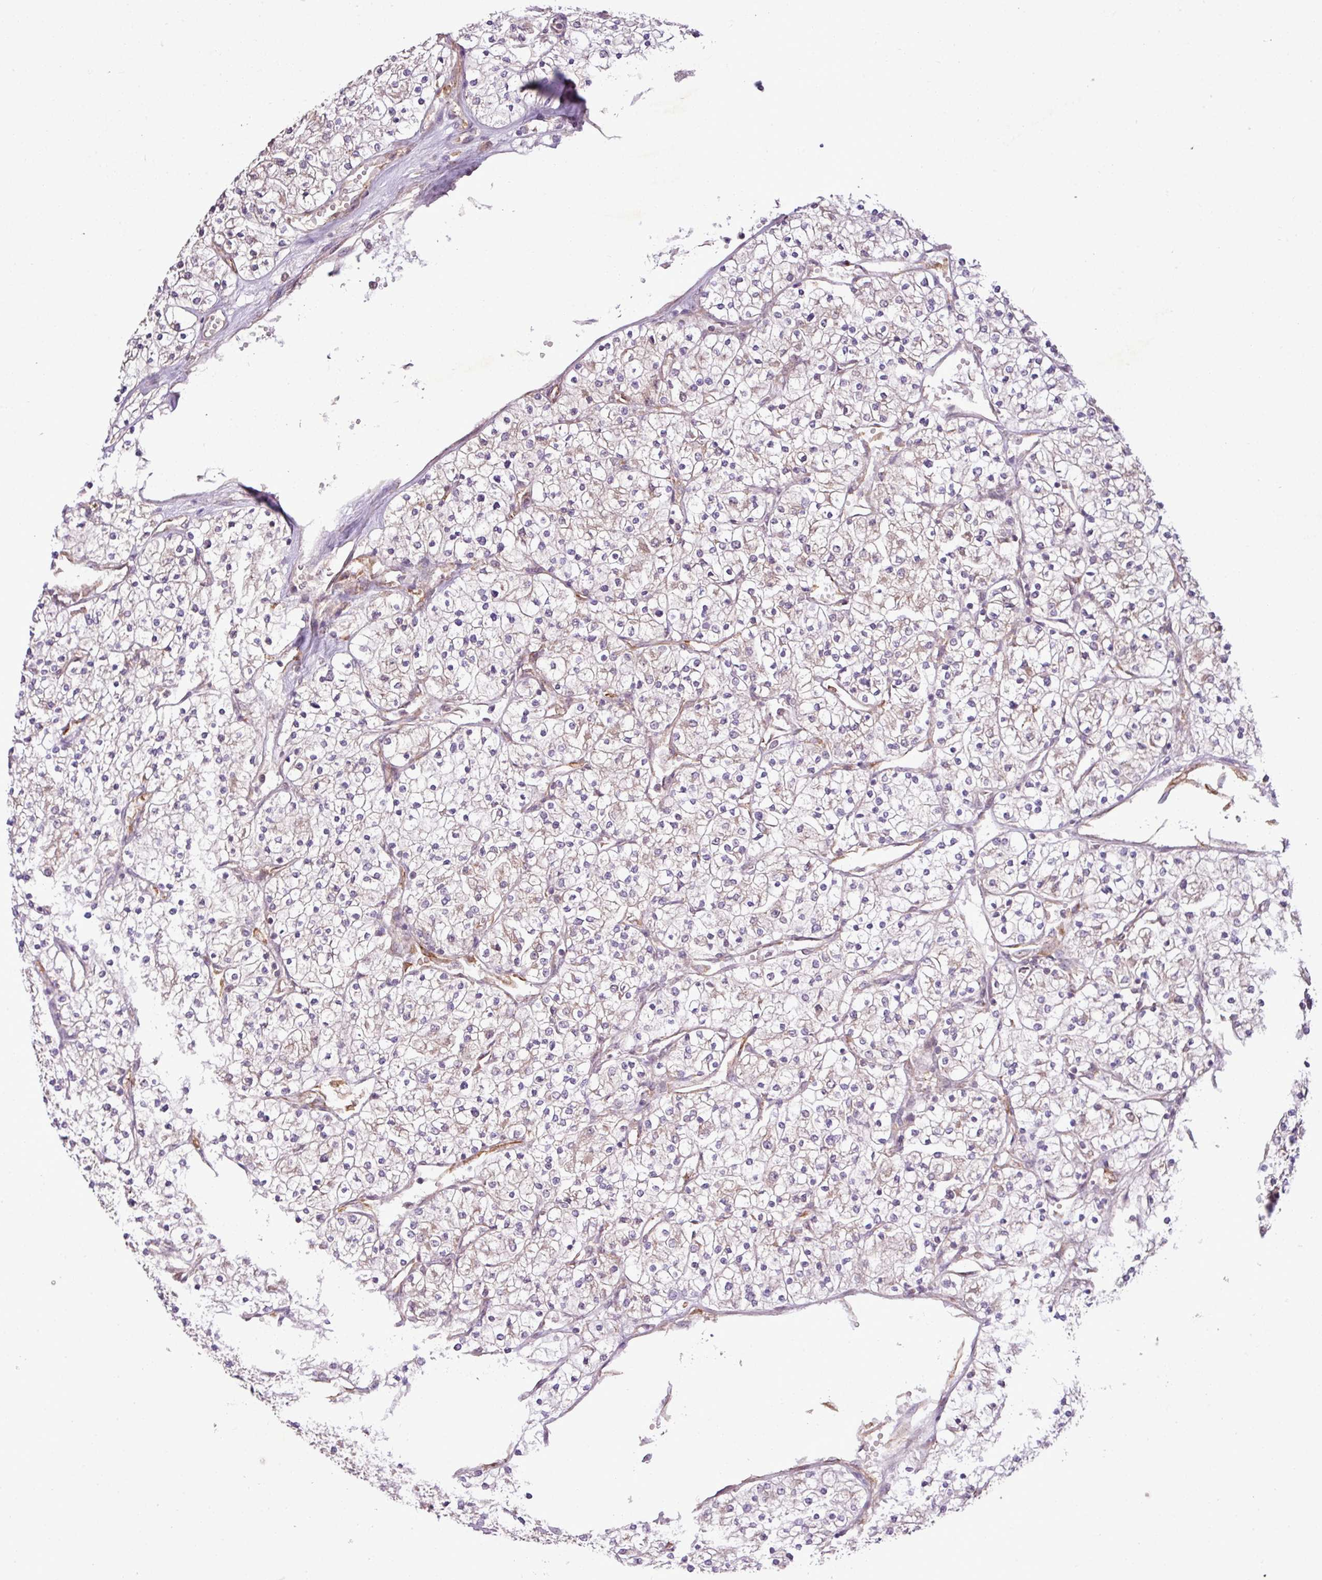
{"staining": {"intensity": "negative", "quantity": "none", "location": "none"}, "tissue": "renal cancer", "cell_type": "Tumor cells", "image_type": "cancer", "snomed": [{"axis": "morphology", "description": "Adenocarcinoma, NOS"}, {"axis": "topography", "description": "Kidney"}], "caption": "Tumor cells are negative for brown protein staining in renal cancer.", "gene": "DNAAF4", "patient": {"sex": "male", "age": 80}}